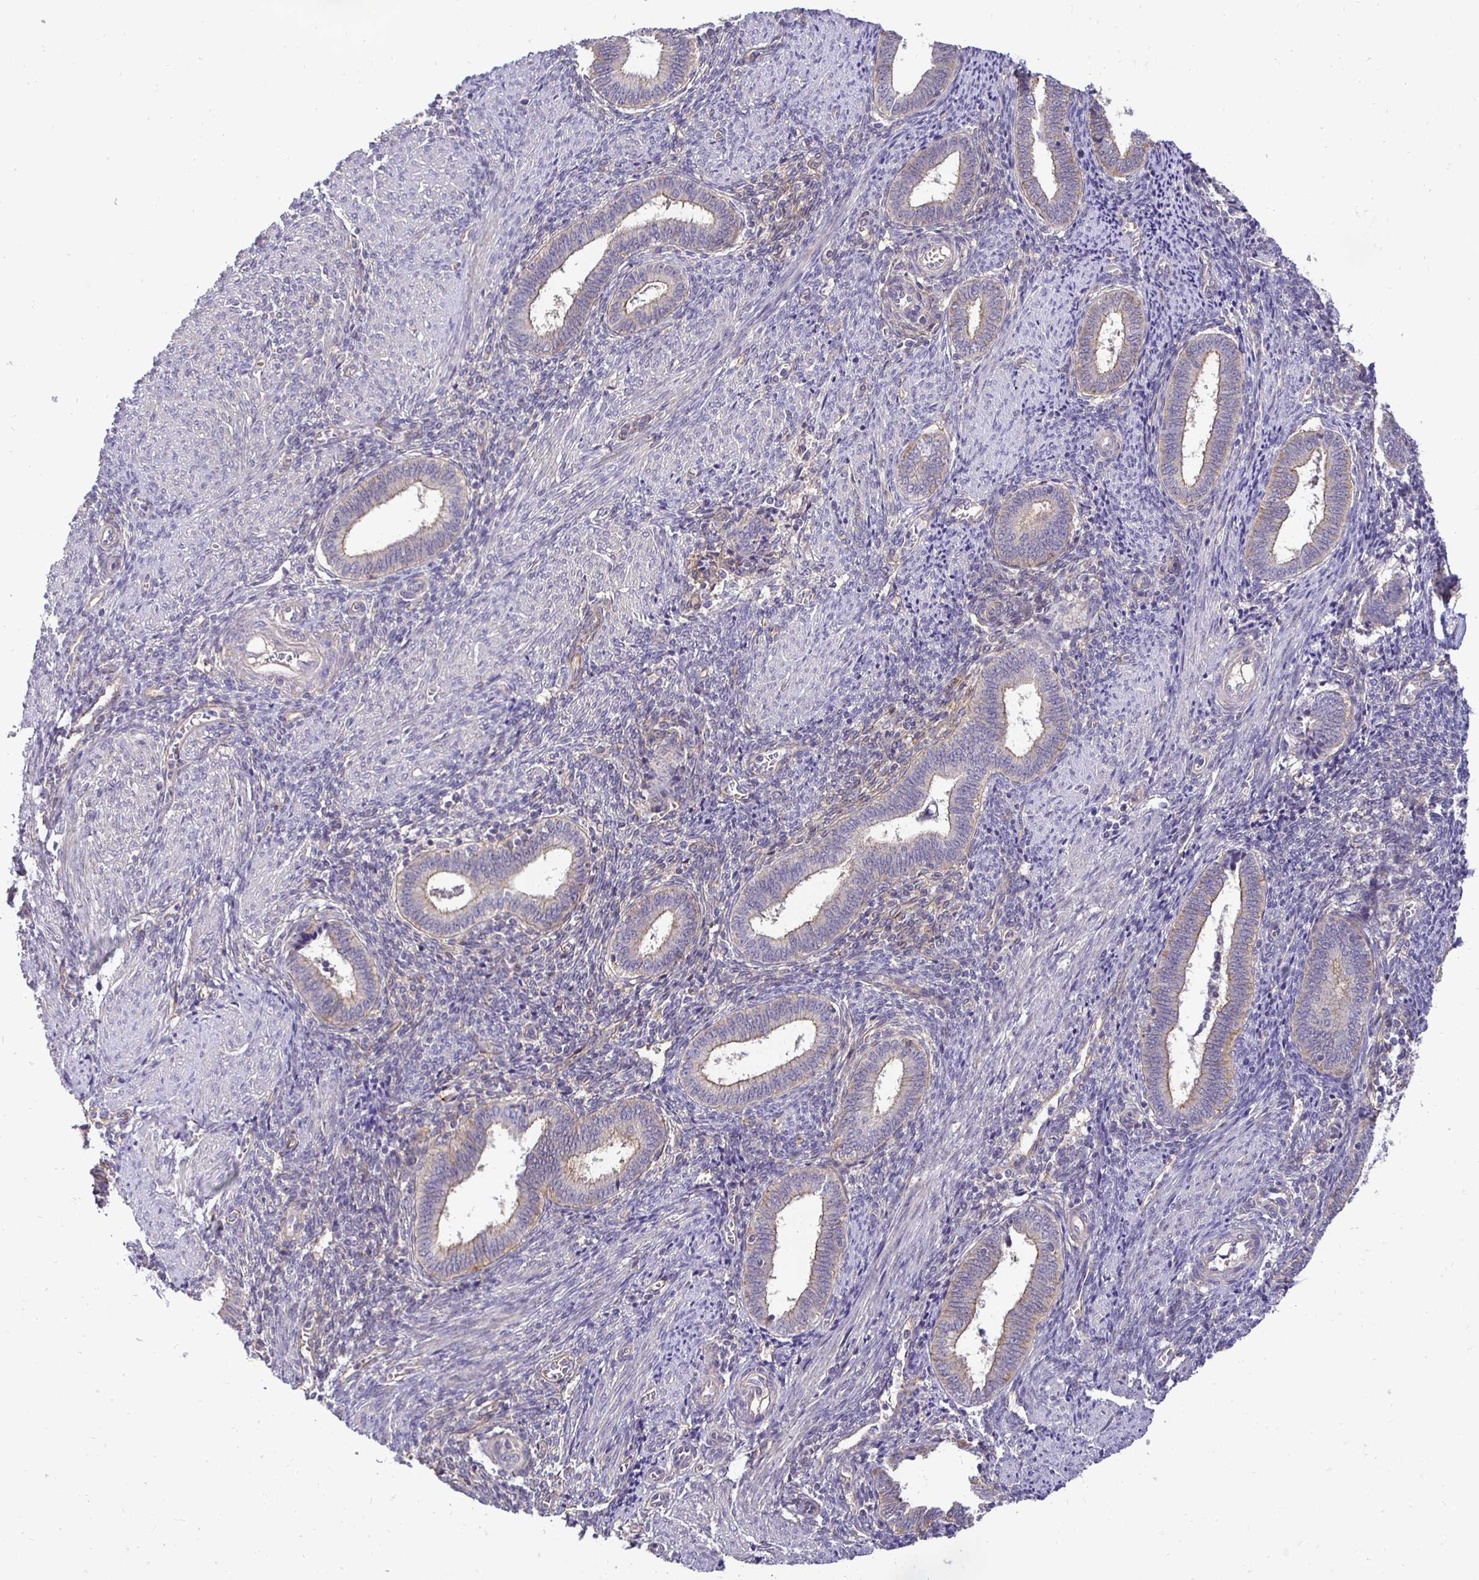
{"staining": {"intensity": "weak", "quantity": "<25%", "location": "cytoplasmic/membranous"}, "tissue": "endometrium", "cell_type": "Cells in endometrial stroma", "image_type": "normal", "snomed": [{"axis": "morphology", "description": "Normal tissue, NOS"}, {"axis": "topography", "description": "Endometrium"}], "caption": "This is a image of IHC staining of normal endometrium, which shows no staining in cells in endometrial stroma.", "gene": "SLC9A1", "patient": {"sex": "female", "age": 42}}